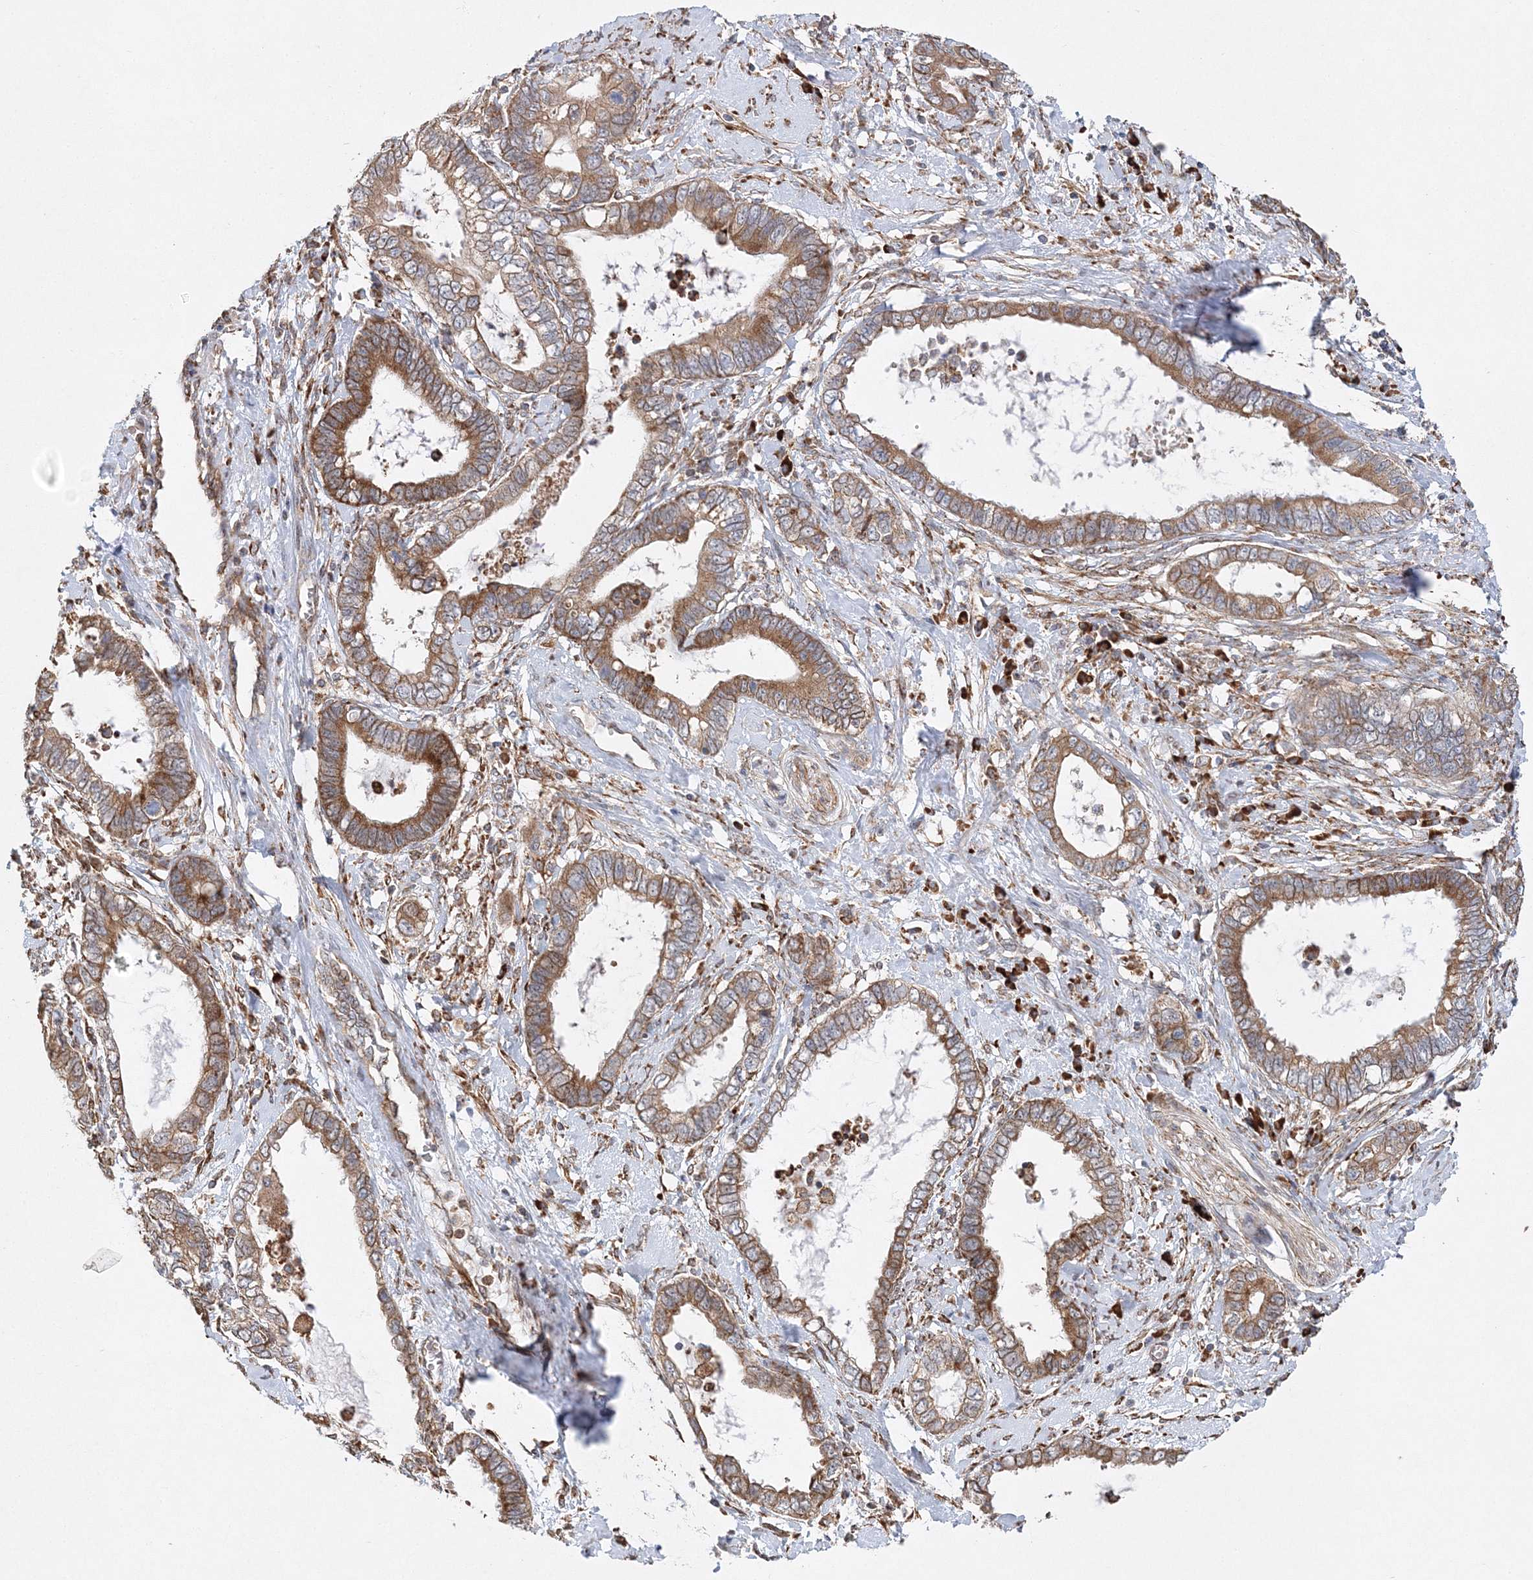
{"staining": {"intensity": "moderate", "quantity": ">75%", "location": "cytoplasmic/membranous"}, "tissue": "cervical cancer", "cell_type": "Tumor cells", "image_type": "cancer", "snomed": [{"axis": "morphology", "description": "Adenocarcinoma, NOS"}, {"axis": "topography", "description": "Cervix"}], "caption": "Protein expression analysis of cervical cancer exhibits moderate cytoplasmic/membranous positivity in approximately >75% of tumor cells. Using DAB (3,3'-diaminobenzidine) (brown) and hematoxylin (blue) stains, captured at high magnification using brightfield microscopy.", "gene": "ZFYVE16", "patient": {"sex": "female", "age": 44}}